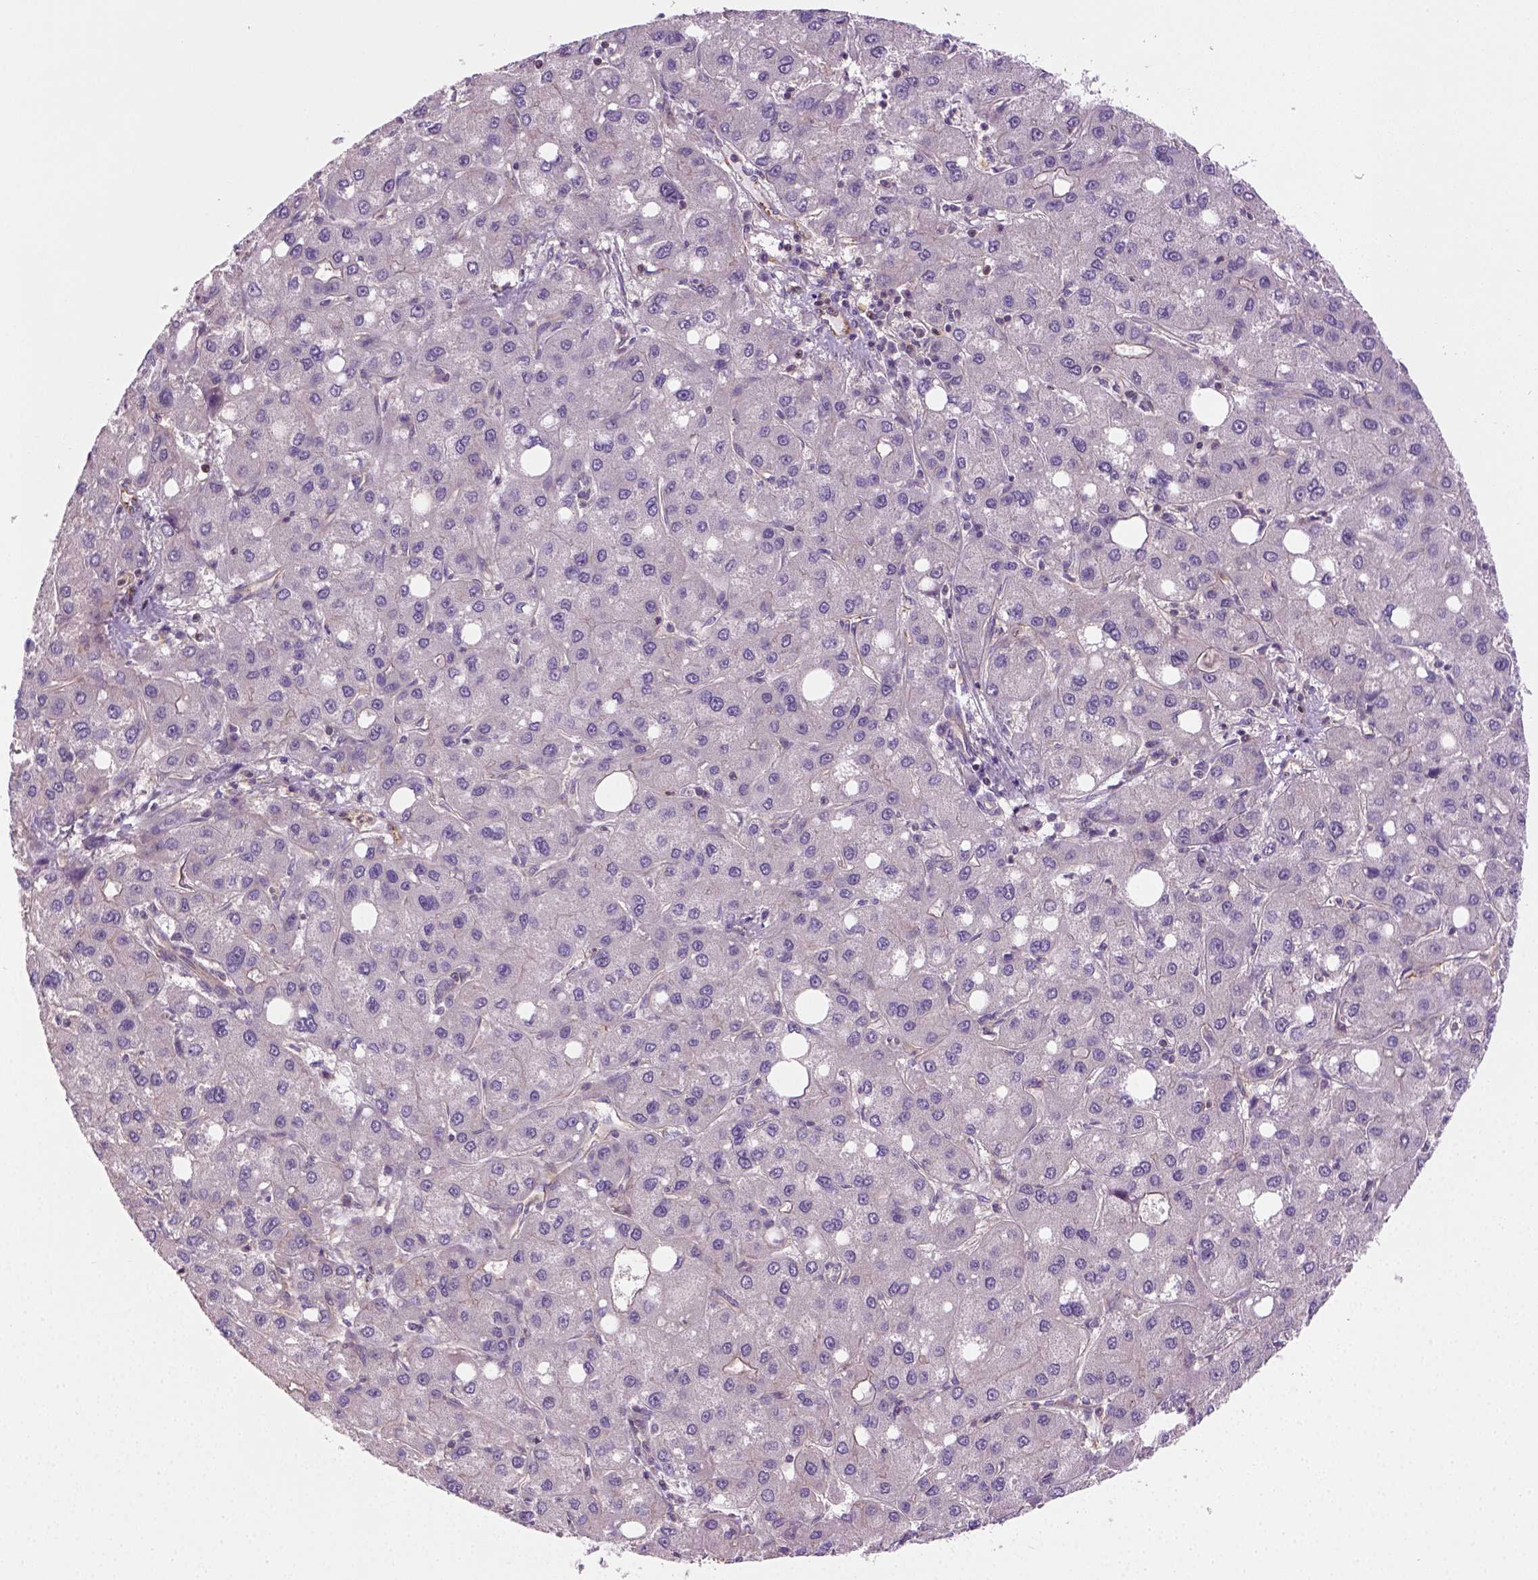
{"staining": {"intensity": "weak", "quantity": "25%-75%", "location": "cytoplasmic/membranous"}, "tissue": "liver cancer", "cell_type": "Tumor cells", "image_type": "cancer", "snomed": [{"axis": "morphology", "description": "Carcinoma, Hepatocellular, NOS"}, {"axis": "topography", "description": "Liver"}], "caption": "Immunohistochemistry staining of hepatocellular carcinoma (liver), which displays low levels of weak cytoplasmic/membranous staining in approximately 25%-75% of tumor cells indicating weak cytoplasmic/membranous protein expression. The staining was performed using DAB (brown) for protein detection and nuclei were counterstained in hematoxylin (blue).", "gene": "CRACR2A", "patient": {"sex": "male", "age": 73}}